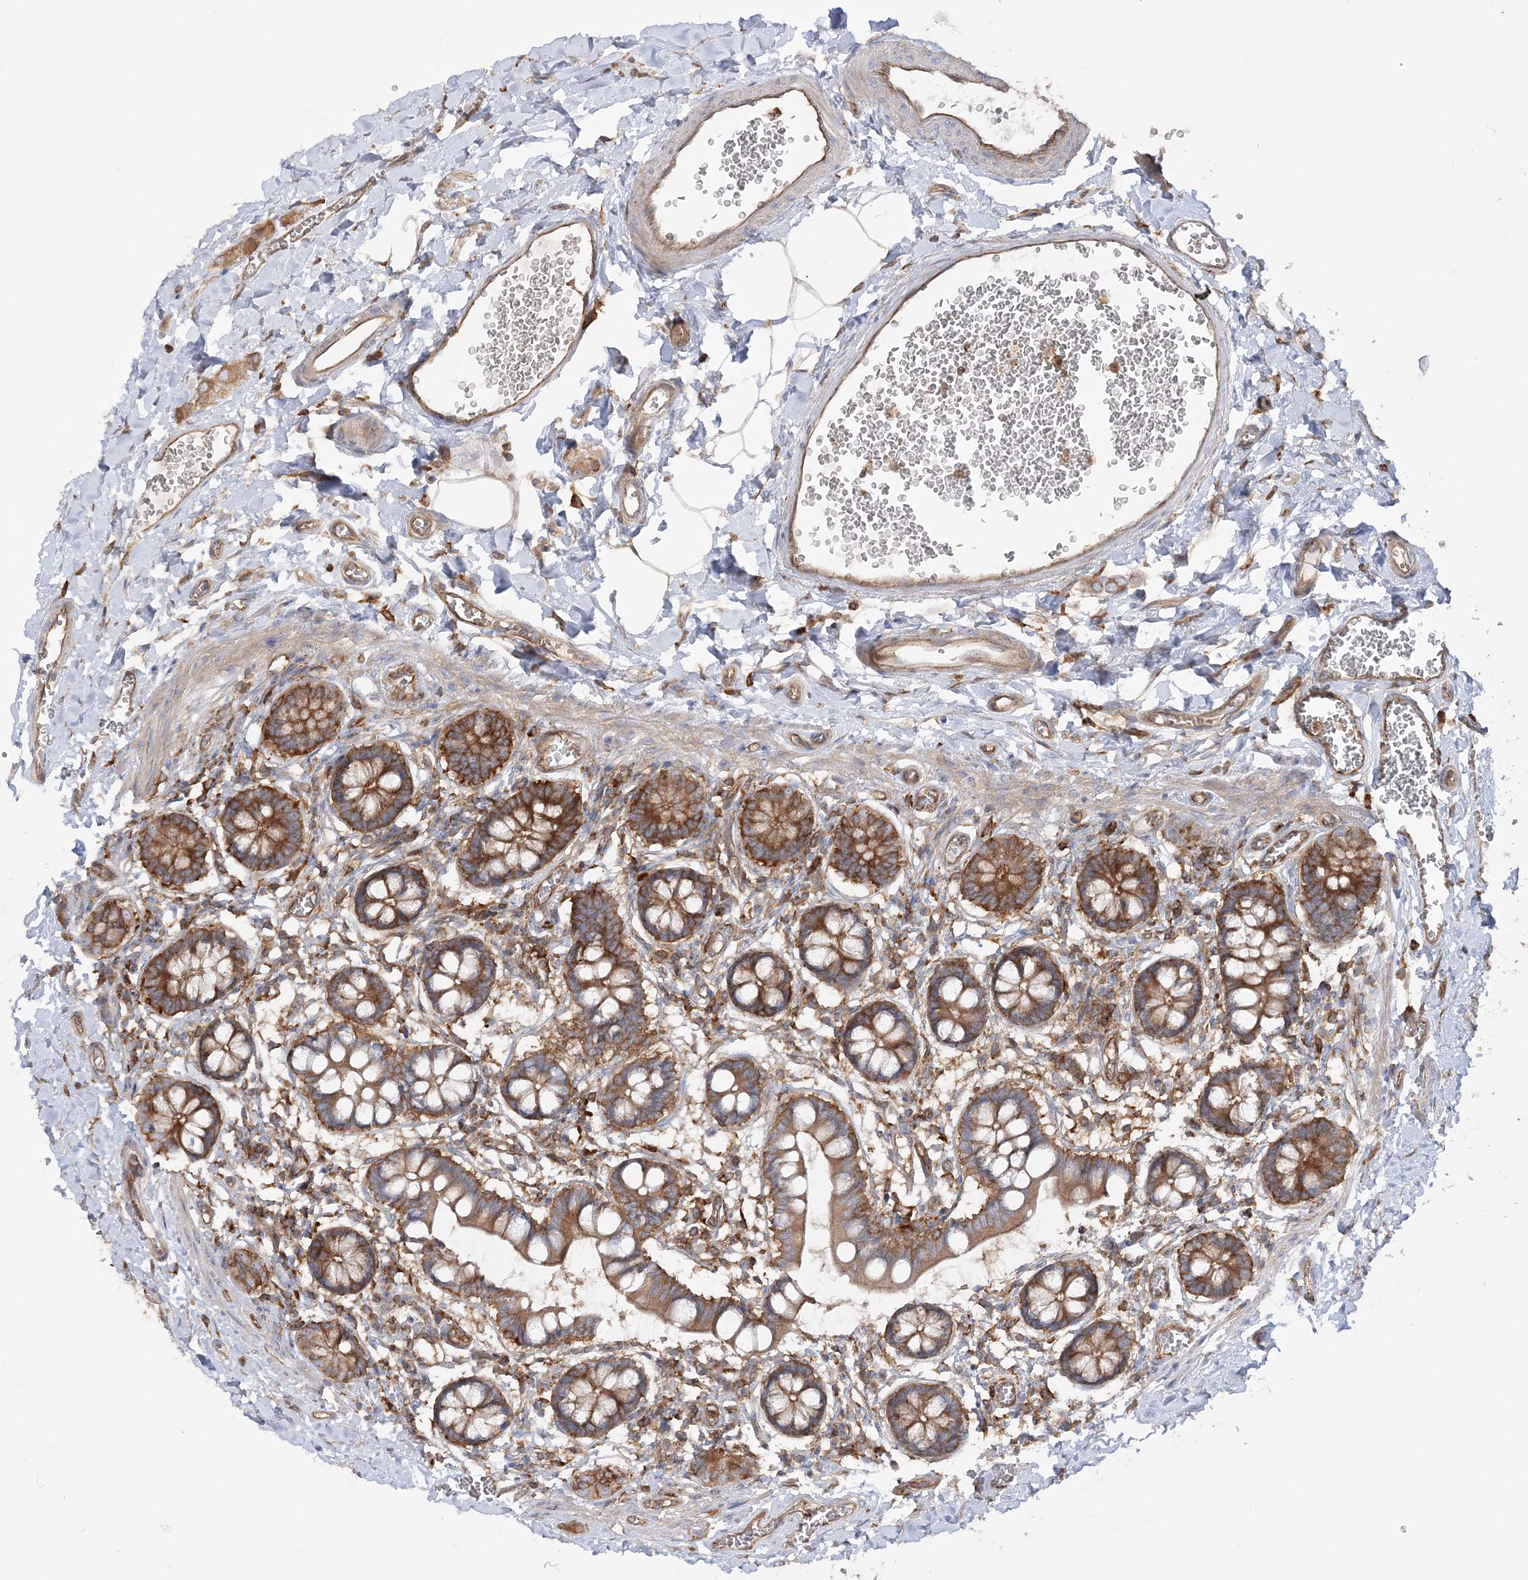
{"staining": {"intensity": "strong", "quantity": ">75%", "location": "cytoplasmic/membranous"}, "tissue": "small intestine", "cell_type": "Glandular cells", "image_type": "normal", "snomed": [{"axis": "morphology", "description": "Normal tissue, NOS"}, {"axis": "topography", "description": "Small intestine"}], "caption": "DAB immunohistochemical staining of benign small intestine exhibits strong cytoplasmic/membranous protein expression in about >75% of glandular cells. (DAB IHC with brightfield microscopy, high magnification).", "gene": "TBC1D5", "patient": {"sex": "male", "age": 52}}